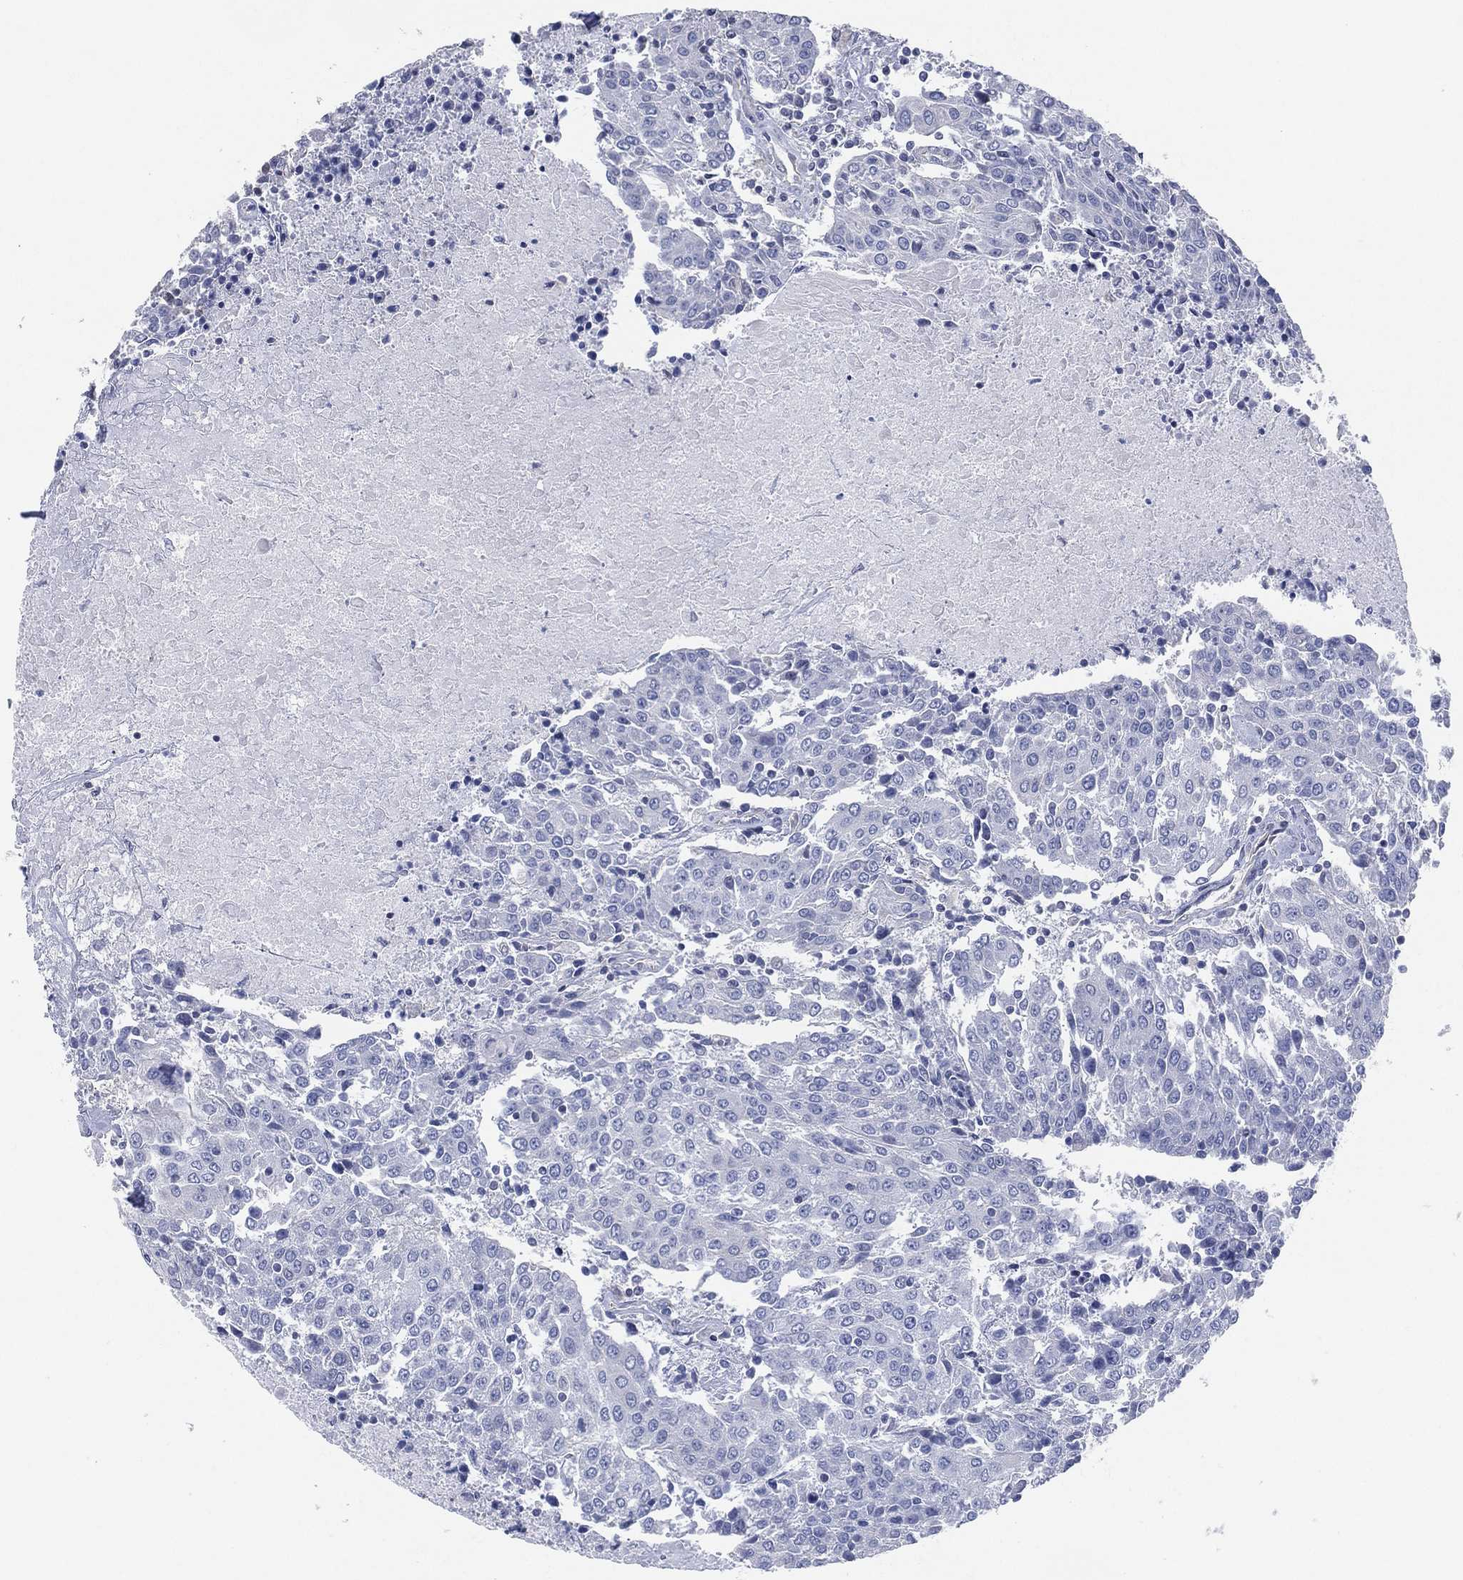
{"staining": {"intensity": "negative", "quantity": "none", "location": "none"}, "tissue": "urothelial cancer", "cell_type": "Tumor cells", "image_type": "cancer", "snomed": [{"axis": "morphology", "description": "Urothelial carcinoma, High grade"}, {"axis": "topography", "description": "Urinary bladder"}], "caption": "IHC histopathology image of neoplastic tissue: urothelial cancer stained with DAB shows no significant protein expression in tumor cells.", "gene": "CFTR", "patient": {"sex": "female", "age": 85}}